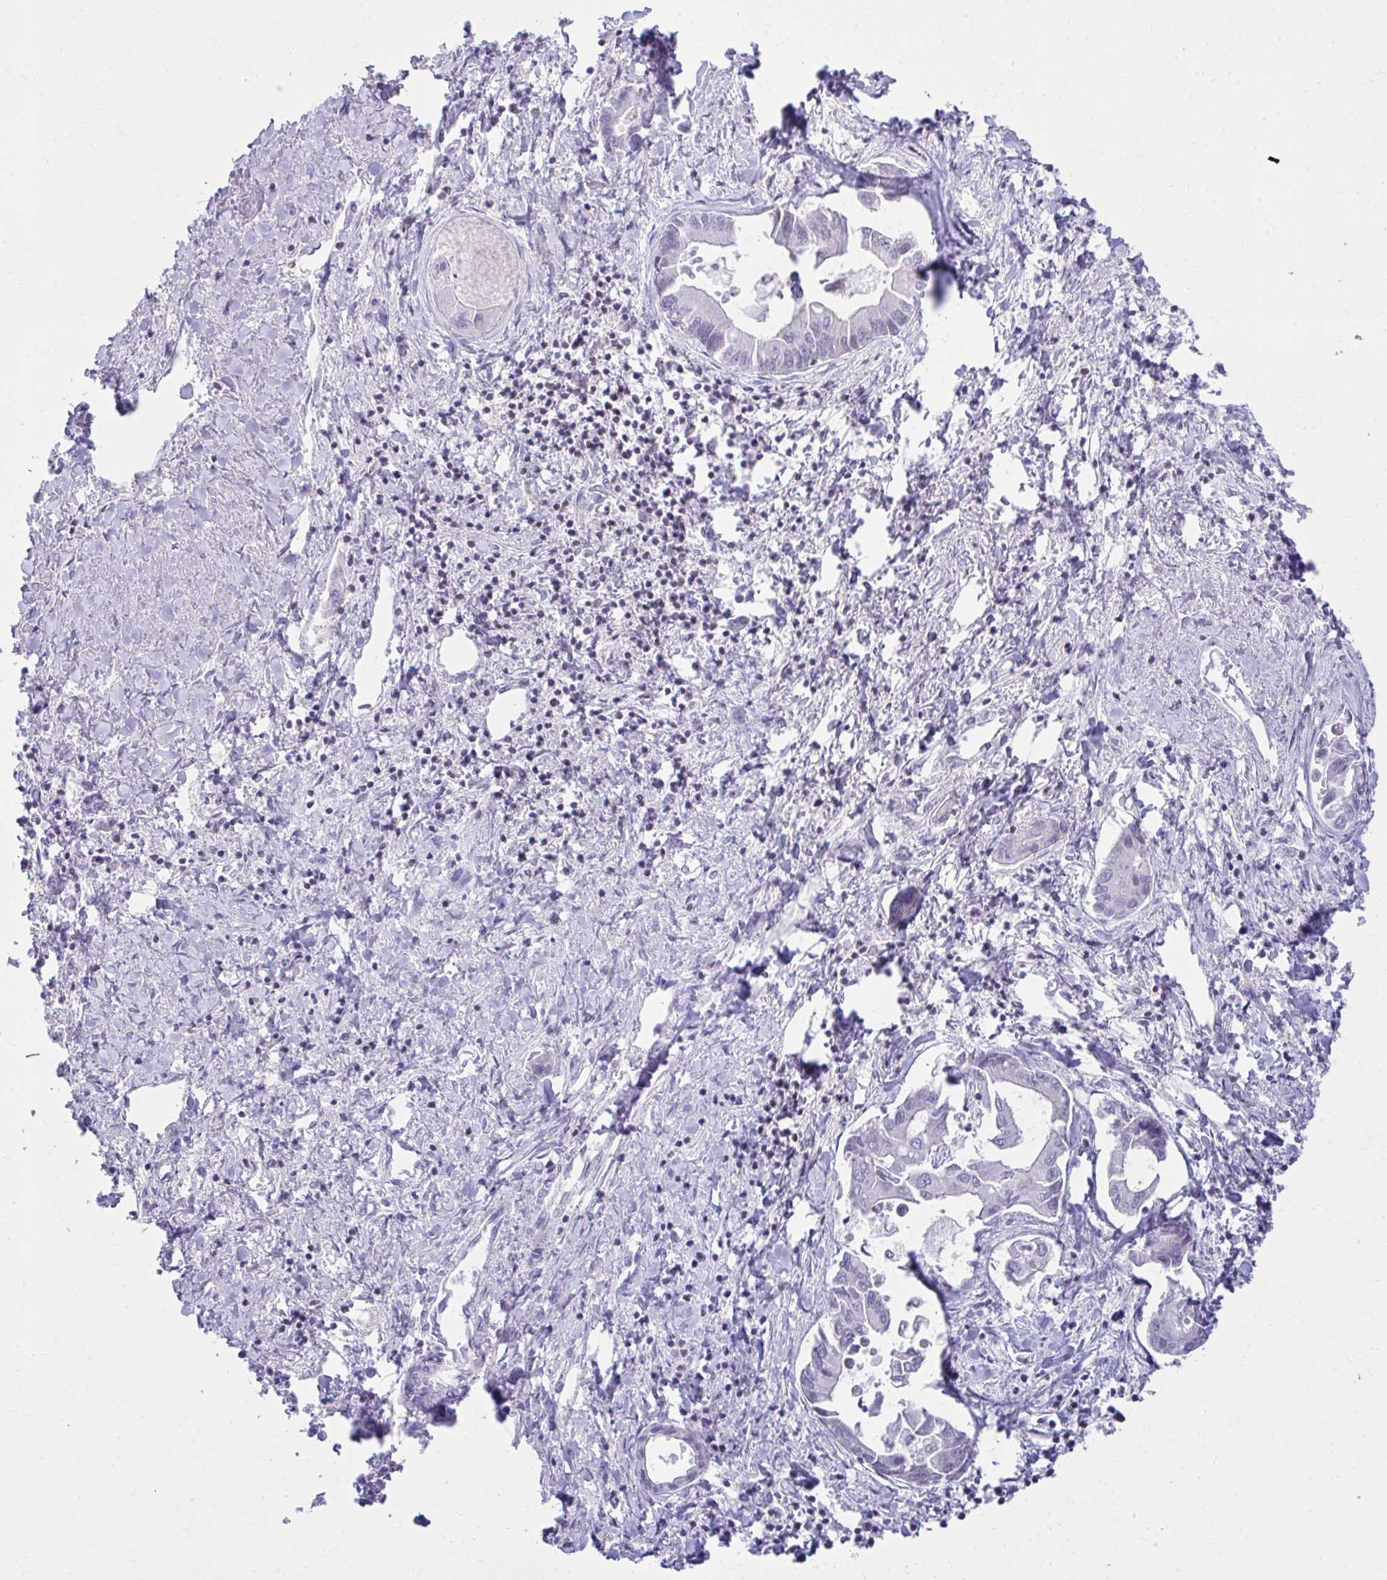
{"staining": {"intensity": "negative", "quantity": "none", "location": "none"}, "tissue": "liver cancer", "cell_type": "Tumor cells", "image_type": "cancer", "snomed": [{"axis": "morphology", "description": "Cholangiocarcinoma"}, {"axis": "topography", "description": "Liver"}], "caption": "Immunohistochemistry (IHC) of cholangiocarcinoma (liver) displays no staining in tumor cells. The staining is performed using DAB brown chromogen with nuclei counter-stained in using hematoxylin.", "gene": "OR7A5", "patient": {"sex": "male", "age": 66}}